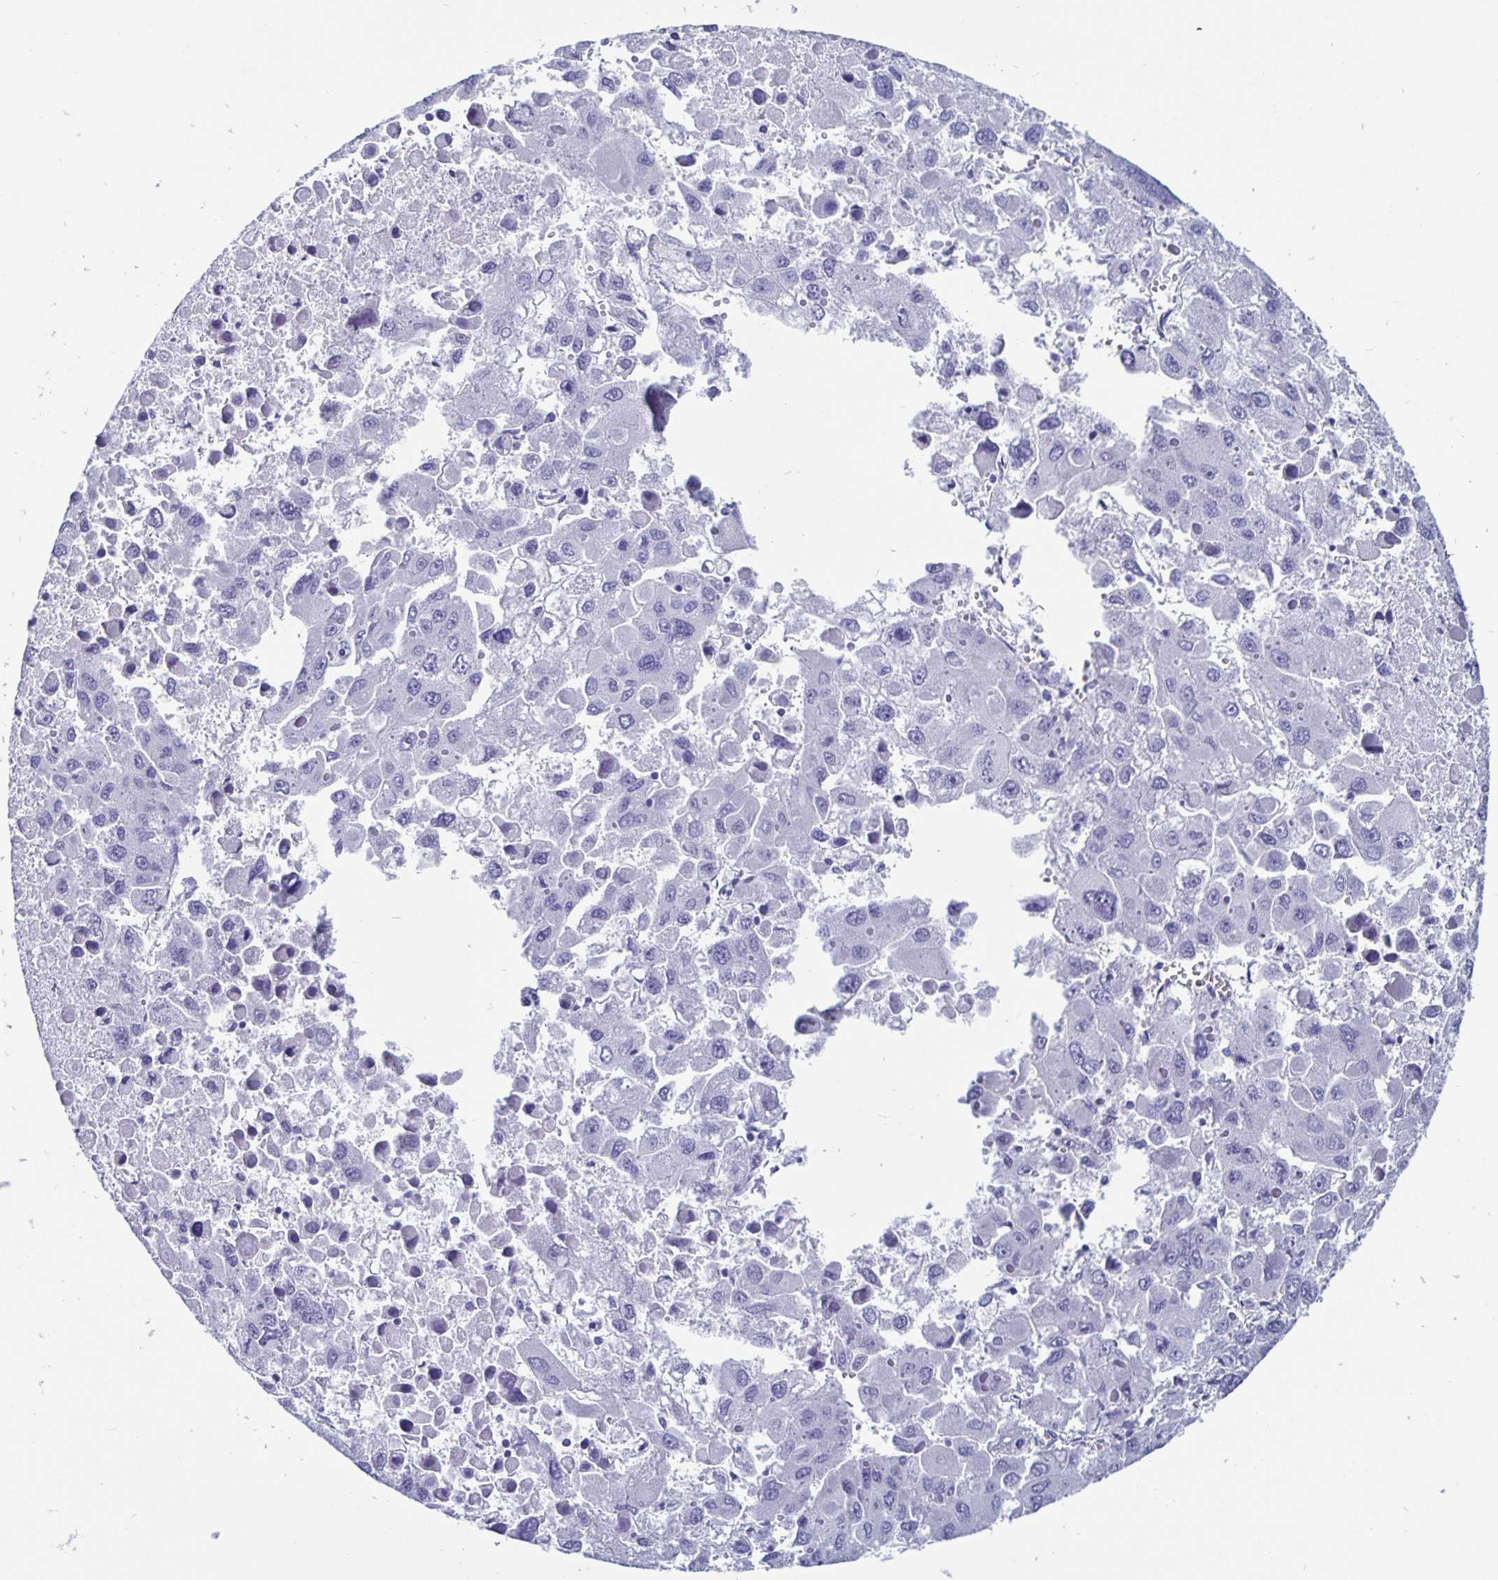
{"staining": {"intensity": "negative", "quantity": "none", "location": "none"}, "tissue": "liver cancer", "cell_type": "Tumor cells", "image_type": "cancer", "snomed": [{"axis": "morphology", "description": "Carcinoma, Hepatocellular, NOS"}, {"axis": "topography", "description": "Liver"}], "caption": "This is an immunohistochemistry photomicrograph of liver hepatocellular carcinoma. There is no expression in tumor cells.", "gene": "ODF3B", "patient": {"sex": "female", "age": 41}}